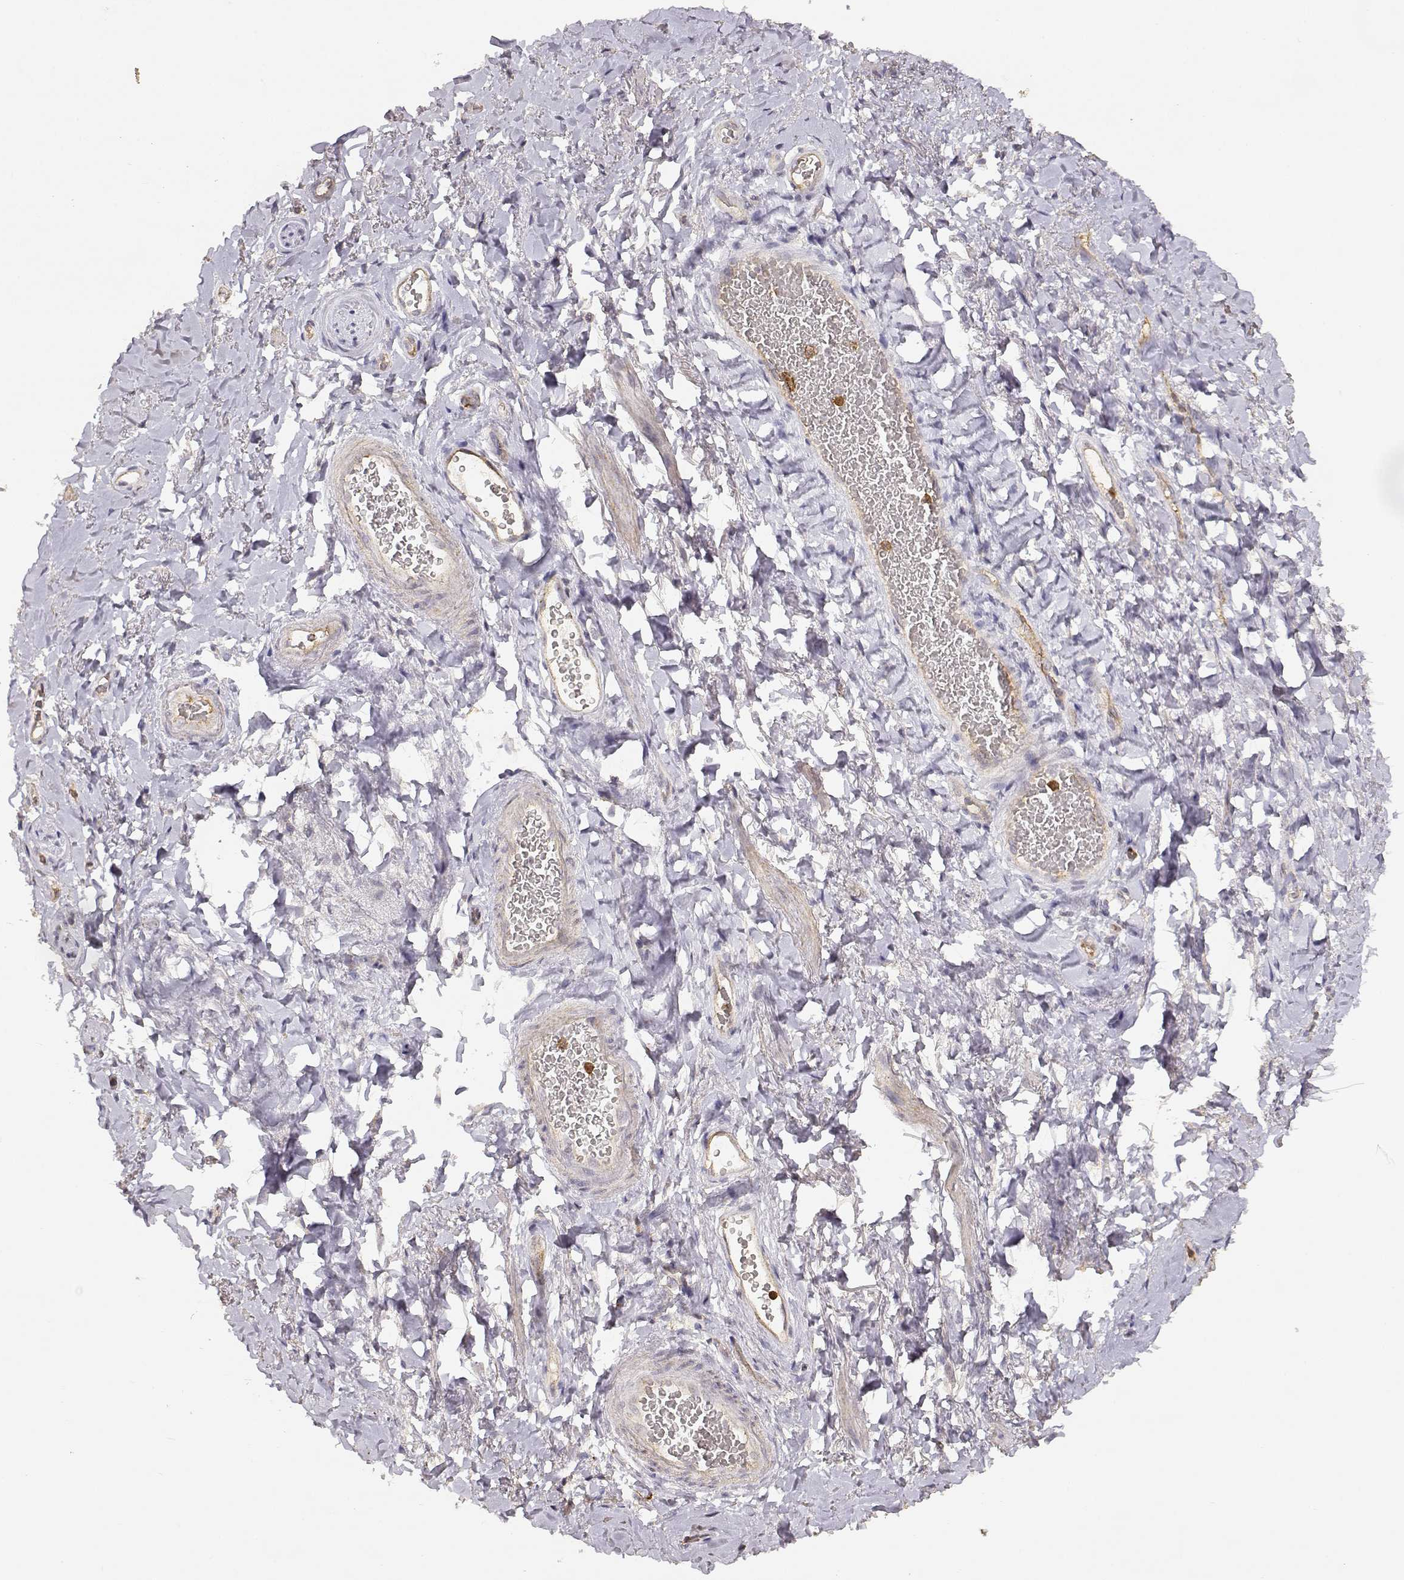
{"staining": {"intensity": "negative", "quantity": "none", "location": "none"}, "tissue": "adipose tissue", "cell_type": "Adipocytes", "image_type": "normal", "snomed": [{"axis": "morphology", "description": "Normal tissue, NOS"}, {"axis": "topography", "description": "Anal"}, {"axis": "topography", "description": "Peripheral nerve tissue"}], "caption": "Immunohistochemistry of unremarkable adipose tissue displays no staining in adipocytes.", "gene": "TNFRSF10C", "patient": {"sex": "male", "age": 53}}